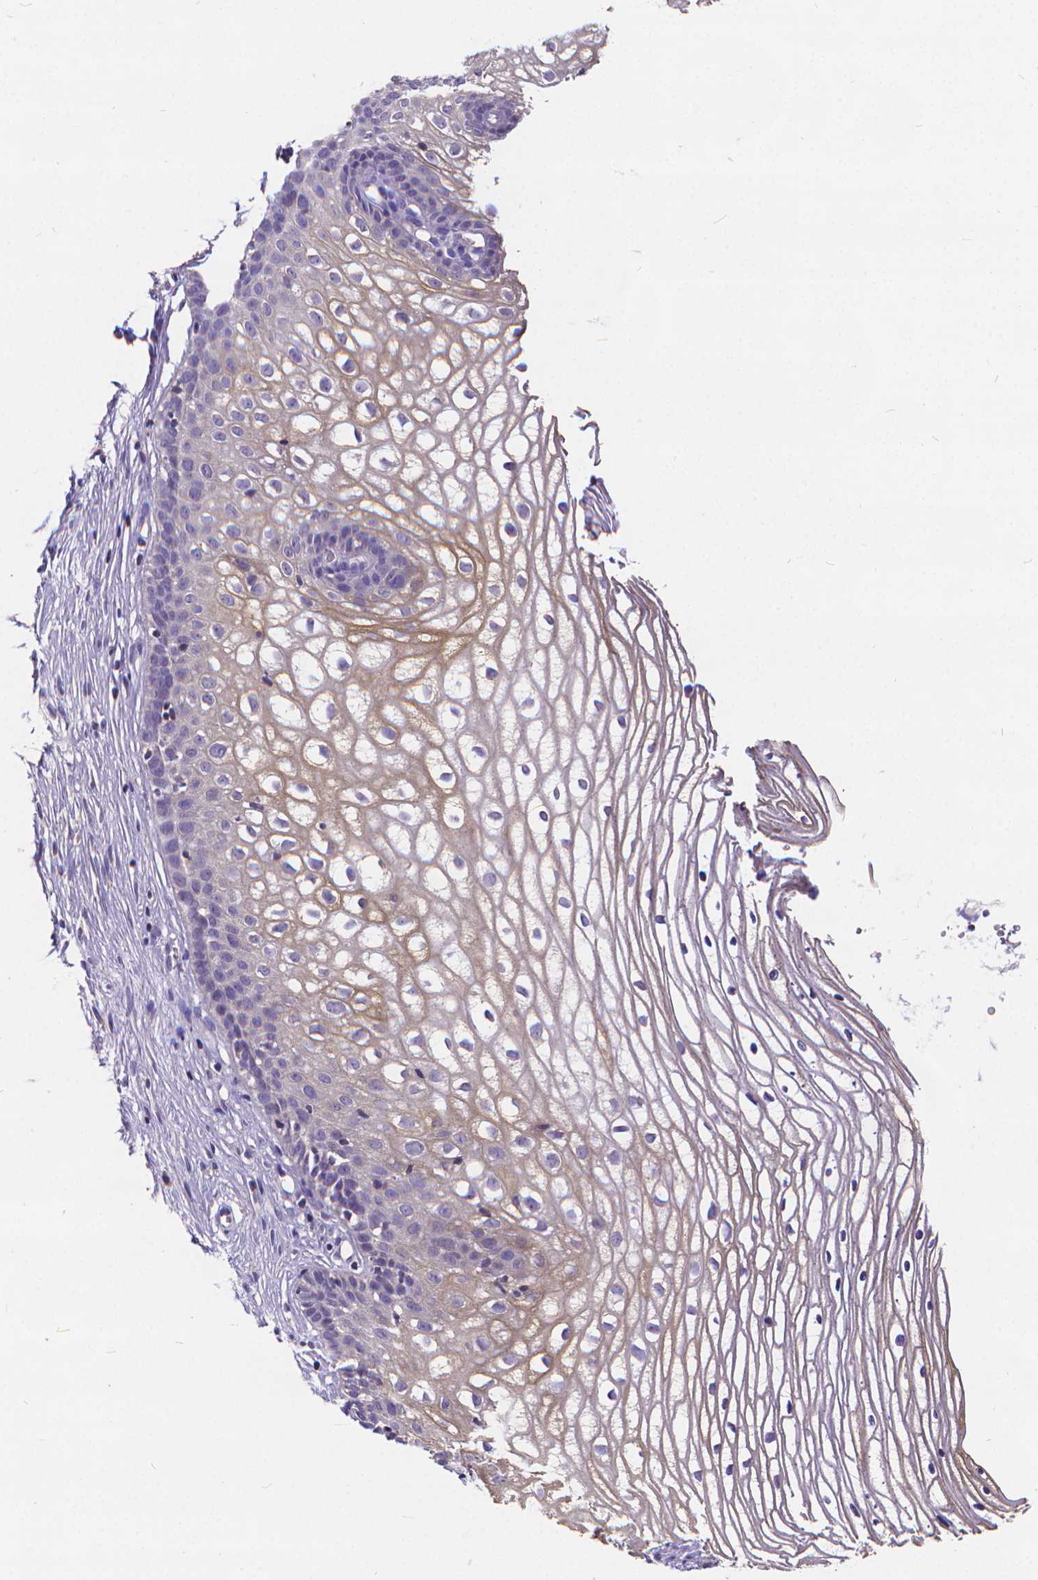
{"staining": {"intensity": "negative", "quantity": "none", "location": "none"}, "tissue": "cervix", "cell_type": "Glandular cells", "image_type": "normal", "snomed": [{"axis": "morphology", "description": "Normal tissue, NOS"}, {"axis": "topography", "description": "Cervix"}], "caption": "Glandular cells show no significant expression in benign cervix. Brightfield microscopy of immunohistochemistry stained with DAB (brown) and hematoxylin (blue), captured at high magnification.", "gene": "GLRB", "patient": {"sex": "female", "age": 40}}